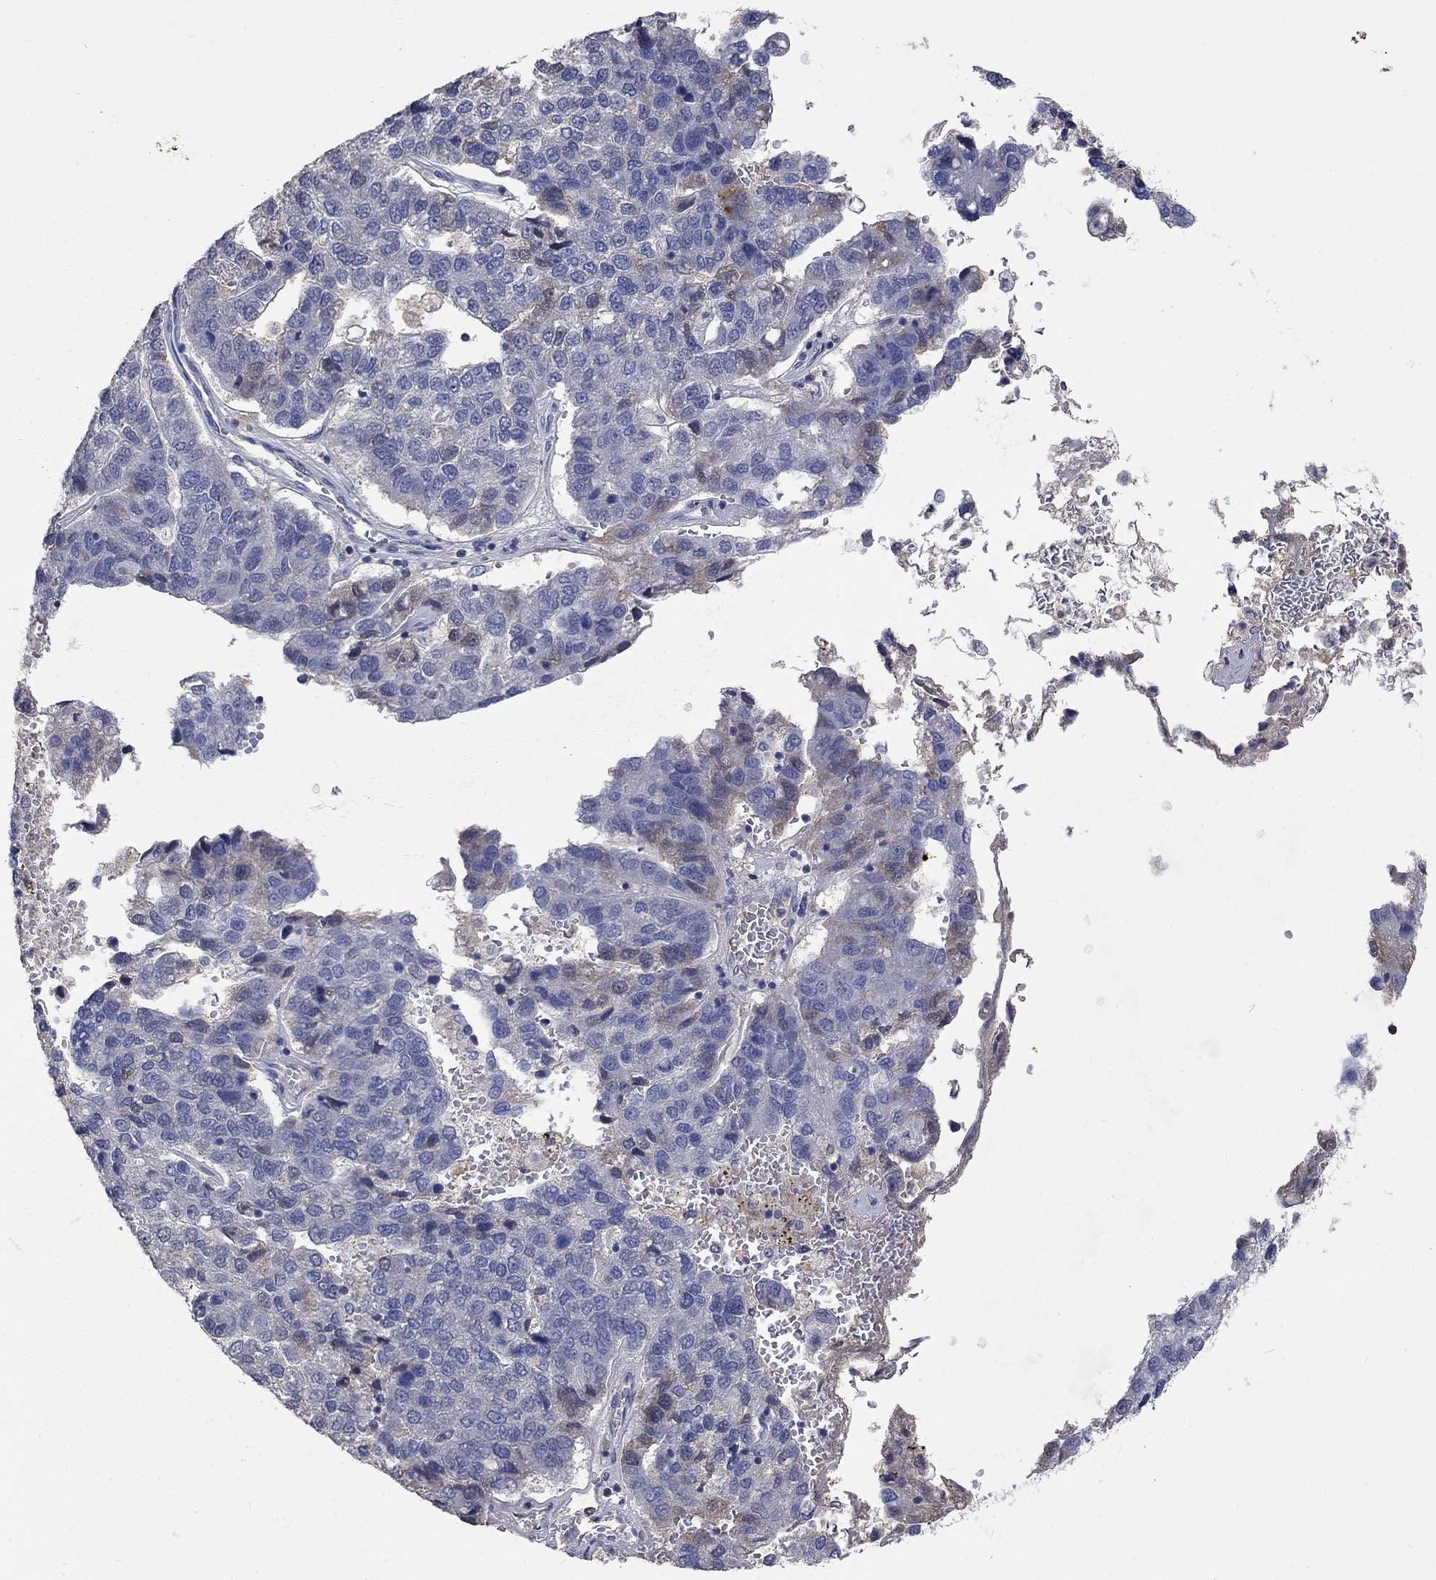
{"staining": {"intensity": "negative", "quantity": "none", "location": "none"}, "tissue": "pancreatic cancer", "cell_type": "Tumor cells", "image_type": "cancer", "snomed": [{"axis": "morphology", "description": "Adenocarcinoma, NOS"}, {"axis": "topography", "description": "Pancreas"}], "caption": "Pancreatic cancer (adenocarcinoma) stained for a protein using immunohistochemistry (IHC) exhibits no staining tumor cells.", "gene": "ZBTB18", "patient": {"sex": "female", "age": 61}}